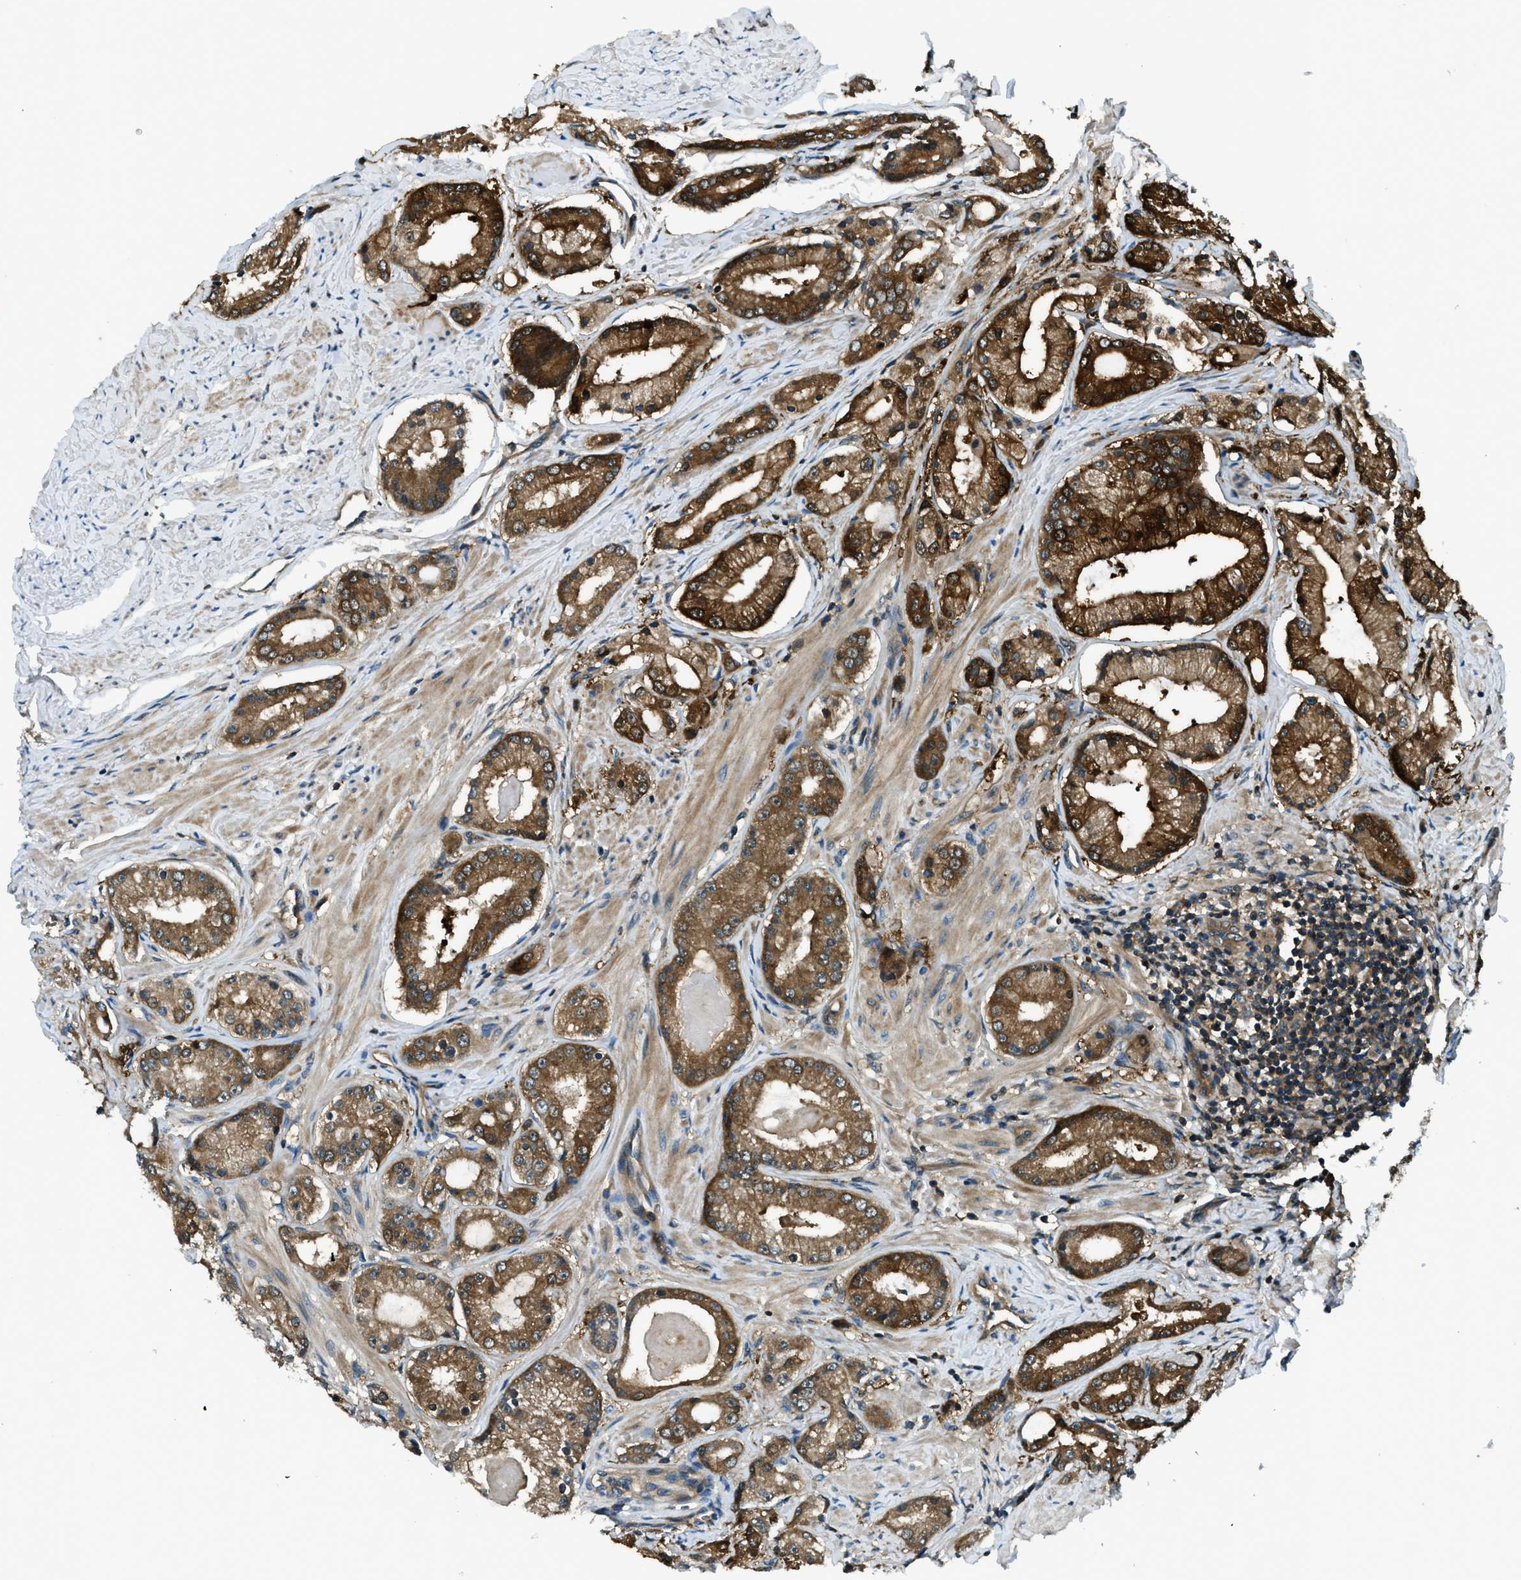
{"staining": {"intensity": "strong", "quantity": ">75%", "location": "cytoplasmic/membranous"}, "tissue": "prostate cancer", "cell_type": "Tumor cells", "image_type": "cancer", "snomed": [{"axis": "morphology", "description": "Adenocarcinoma, Low grade"}, {"axis": "topography", "description": "Prostate"}], "caption": "Tumor cells exhibit strong cytoplasmic/membranous positivity in approximately >75% of cells in low-grade adenocarcinoma (prostate).", "gene": "HEBP2", "patient": {"sex": "male", "age": 63}}